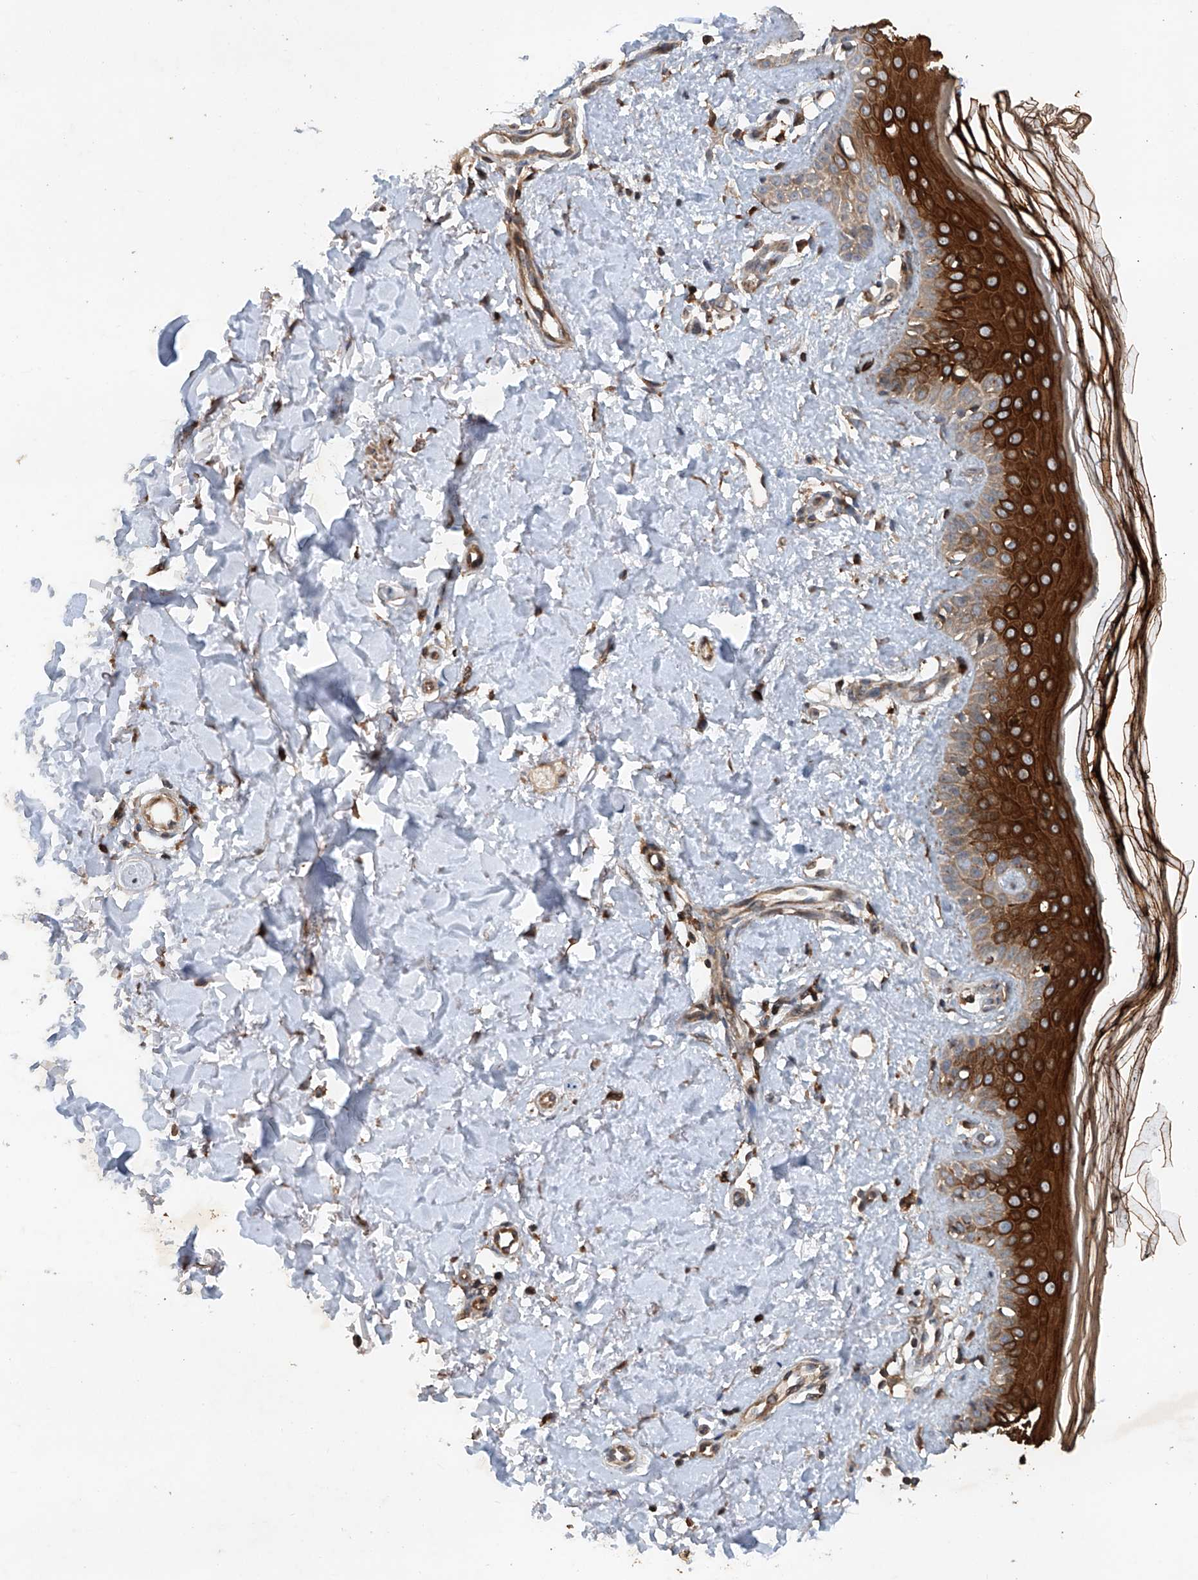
{"staining": {"intensity": "moderate", "quantity": ">75%", "location": "cytoplasmic/membranous"}, "tissue": "skin", "cell_type": "Fibroblasts", "image_type": "normal", "snomed": [{"axis": "morphology", "description": "Normal tissue, NOS"}, {"axis": "topography", "description": "Skin"}], "caption": "Immunohistochemistry (IHC) of unremarkable skin reveals medium levels of moderate cytoplasmic/membranous expression in about >75% of fibroblasts.", "gene": "CEP85L", "patient": {"sex": "female", "age": 64}}